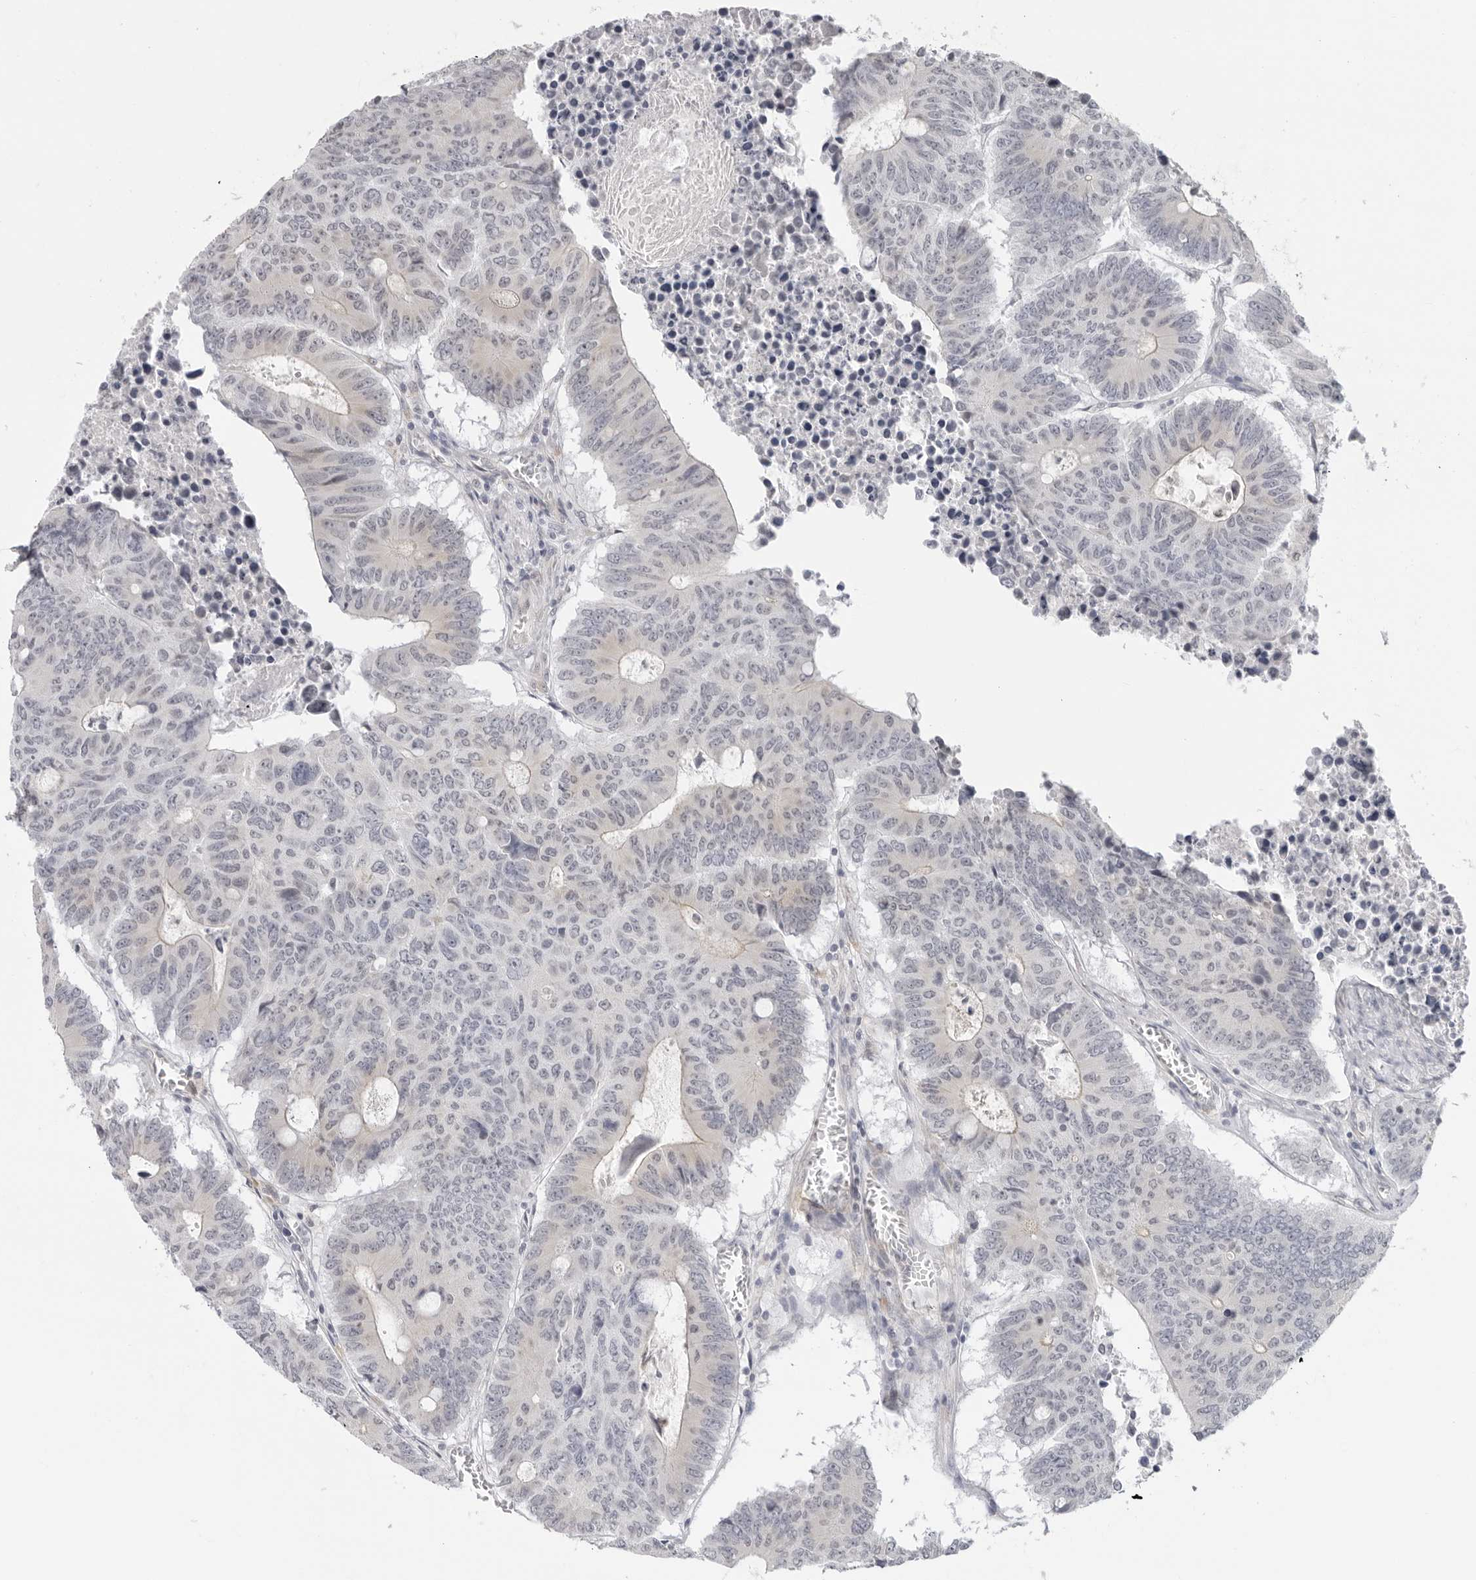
{"staining": {"intensity": "negative", "quantity": "none", "location": "none"}, "tissue": "colorectal cancer", "cell_type": "Tumor cells", "image_type": "cancer", "snomed": [{"axis": "morphology", "description": "Adenocarcinoma, NOS"}, {"axis": "topography", "description": "Colon"}], "caption": "An image of adenocarcinoma (colorectal) stained for a protein exhibits no brown staining in tumor cells.", "gene": "EDN2", "patient": {"sex": "male", "age": 87}}